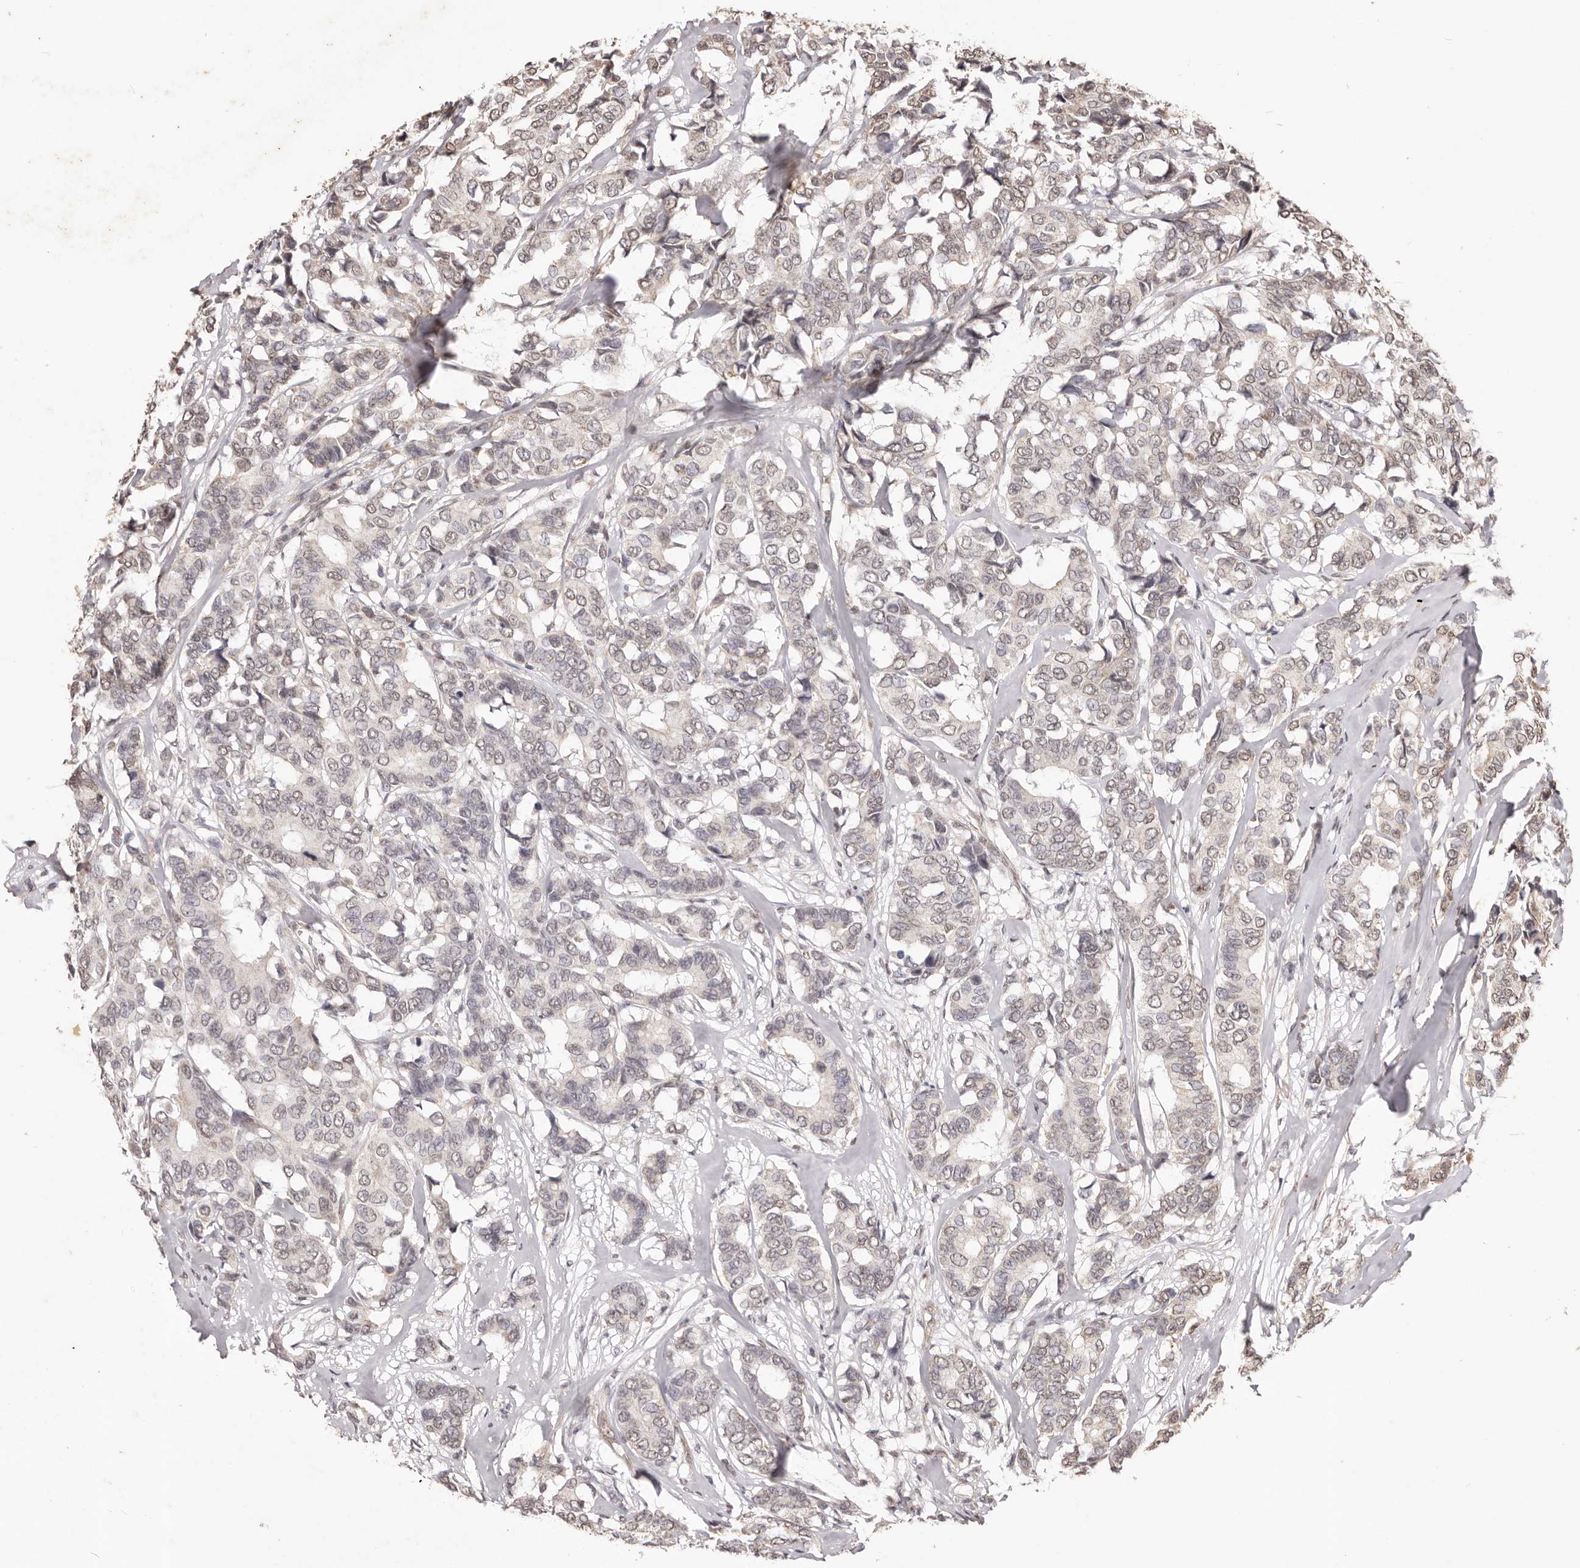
{"staining": {"intensity": "weak", "quantity": "25%-75%", "location": "nuclear"}, "tissue": "breast cancer", "cell_type": "Tumor cells", "image_type": "cancer", "snomed": [{"axis": "morphology", "description": "Duct carcinoma"}, {"axis": "topography", "description": "Breast"}], "caption": "Weak nuclear positivity is seen in about 25%-75% of tumor cells in breast cancer (invasive ductal carcinoma).", "gene": "RPS6KA5", "patient": {"sex": "female", "age": 87}}